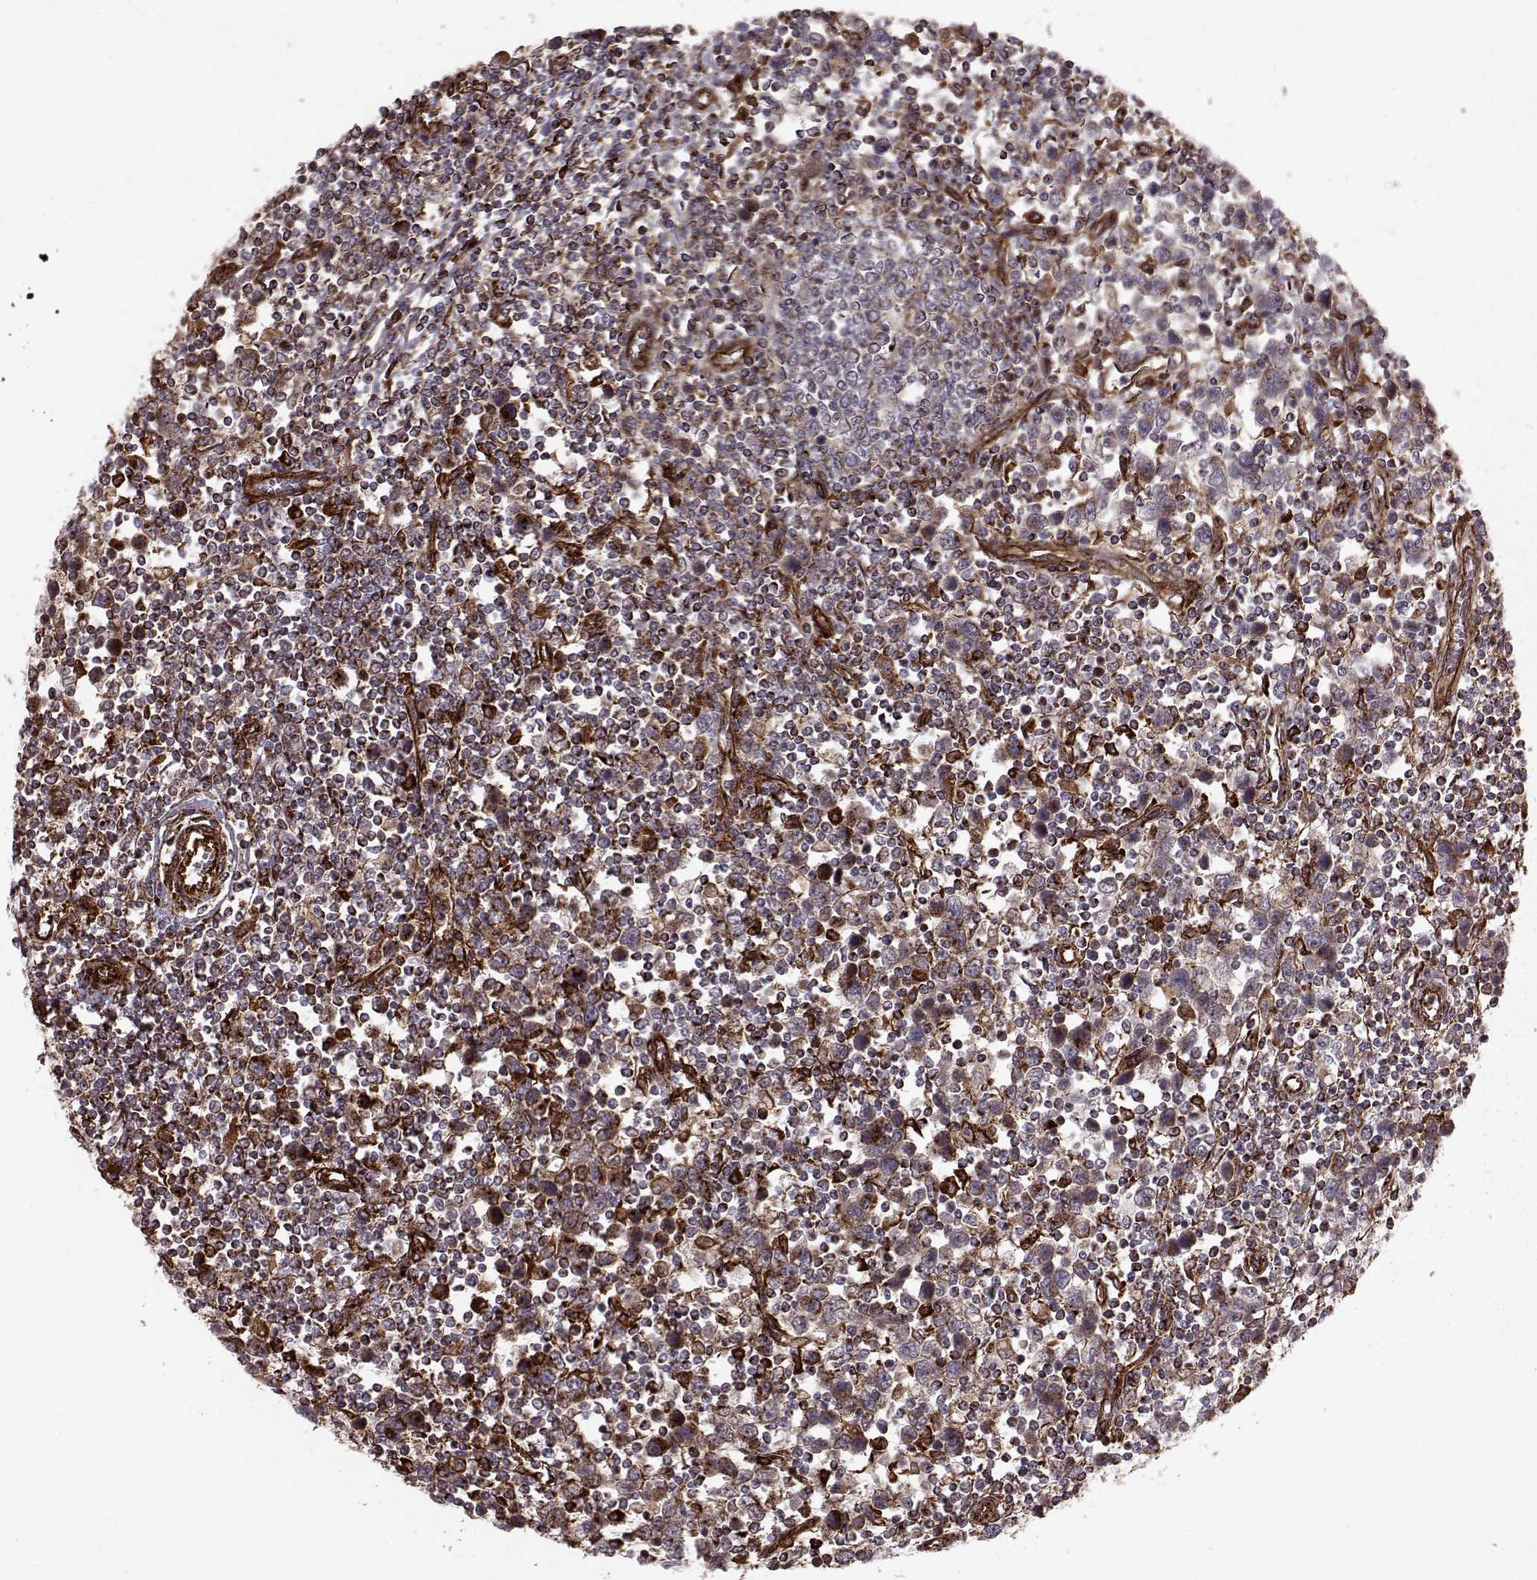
{"staining": {"intensity": "moderate", "quantity": ">75%", "location": "cytoplasmic/membranous"}, "tissue": "testis cancer", "cell_type": "Tumor cells", "image_type": "cancer", "snomed": [{"axis": "morphology", "description": "Normal tissue, NOS"}, {"axis": "morphology", "description": "Seminoma, NOS"}, {"axis": "topography", "description": "Testis"}, {"axis": "topography", "description": "Epididymis"}], "caption": "Moderate cytoplasmic/membranous protein positivity is identified in about >75% of tumor cells in testis seminoma.", "gene": "FXN", "patient": {"sex": "male", "age": 34}}